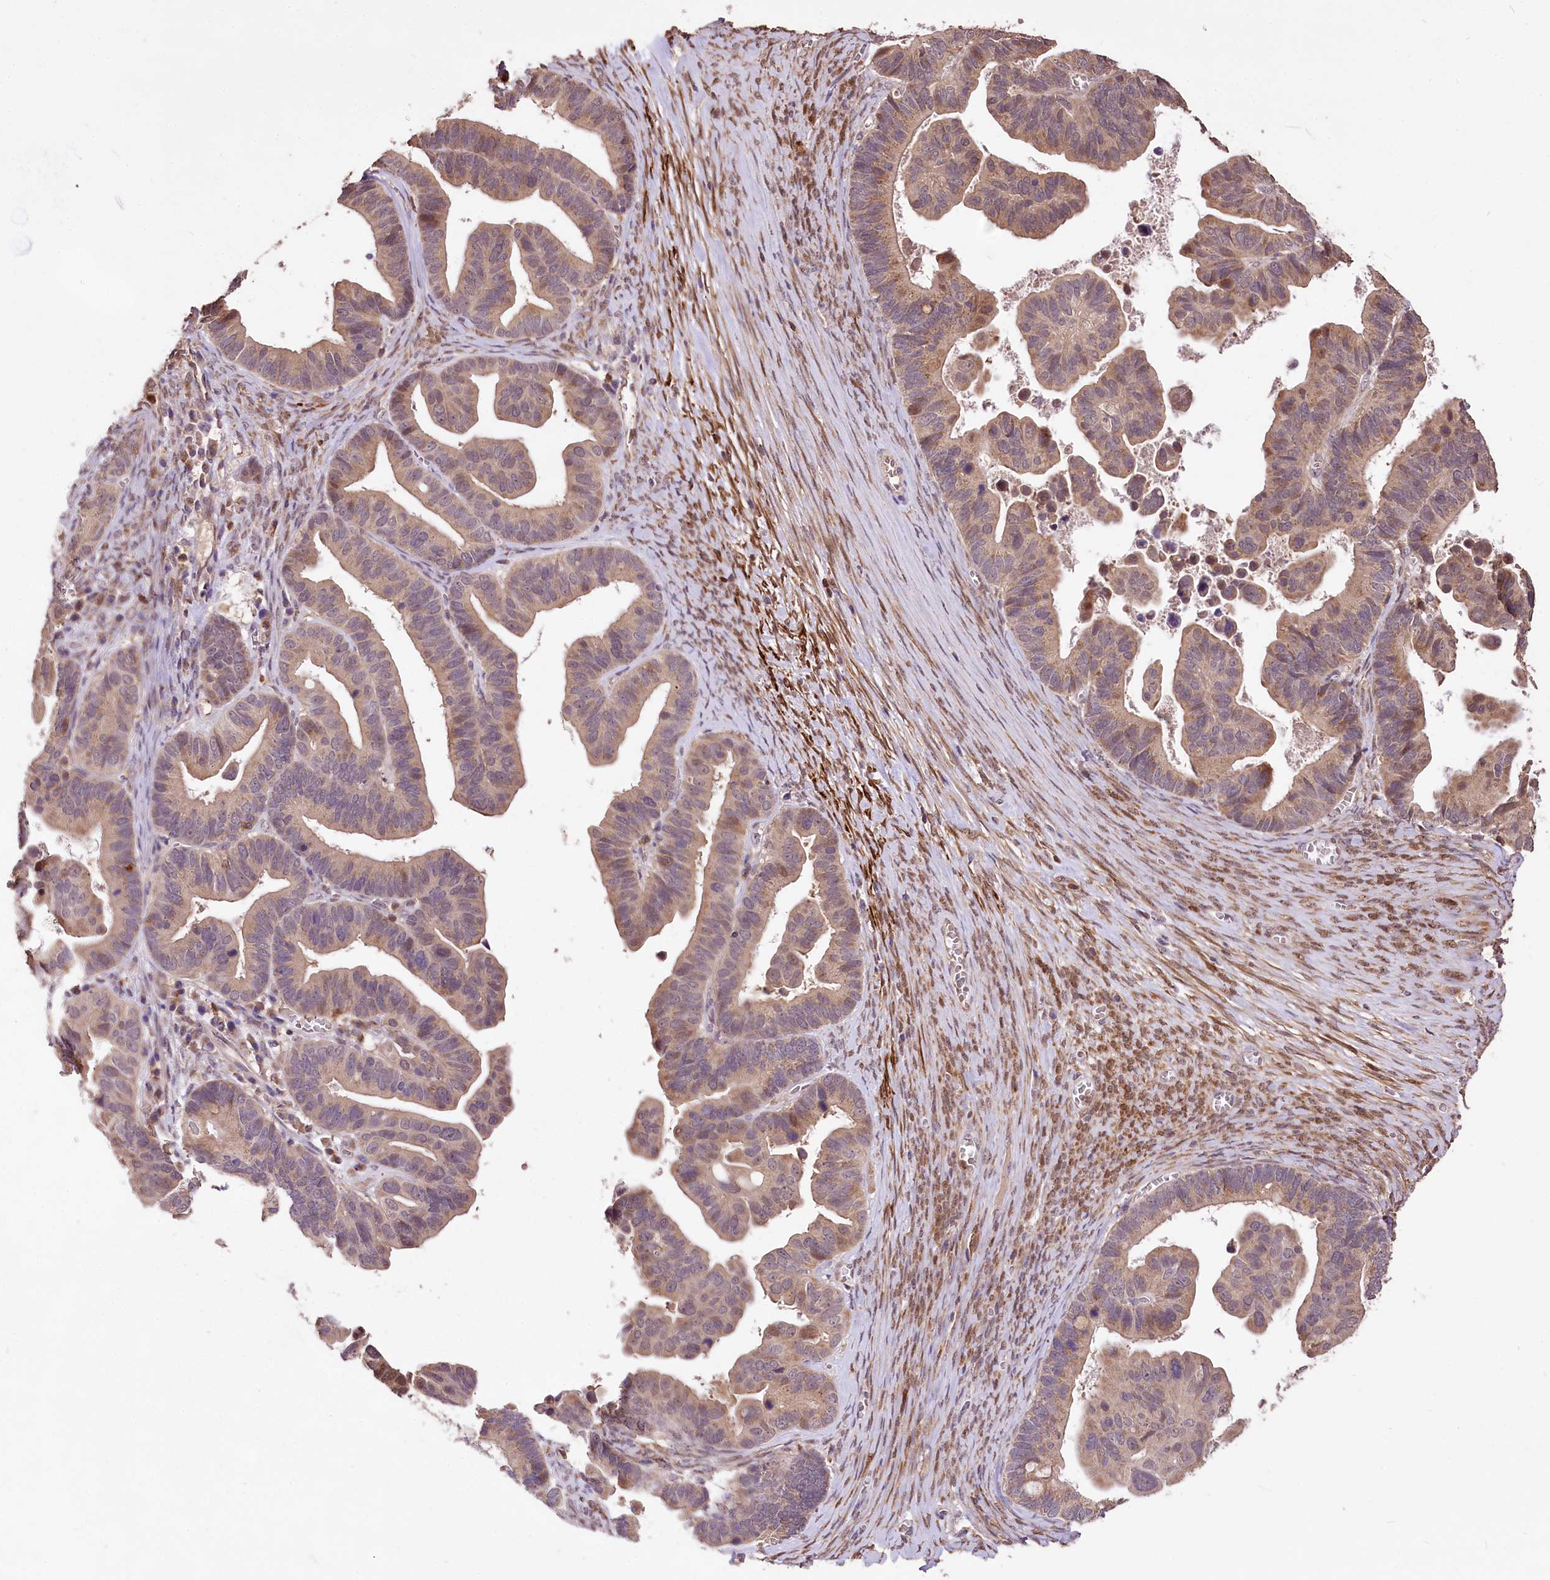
{"staining": {"intensity": "weak", "quantity": ">75%", "location": "cytoplasmic/membranous,nuclear"}, "tissue": "ovarian cancer", "cell_type": "Tumor cells", "image_type": "cancer", "snomed": [{"axis": "morphology", "description": "Cystadenocarcinoma, serous, NOS"}, {"axis": "topography", "description": "Ovary"}], "caption": "Immunohistochemical staining of ovarian cancer (serous cystadenocarcinoma) shows low levels of weak cytoplasmic/membranous and nuclear positivity in about >75% of tumor cells.", "gene": "SERGEF", "patient": {"sex": "female", "age": 56}}